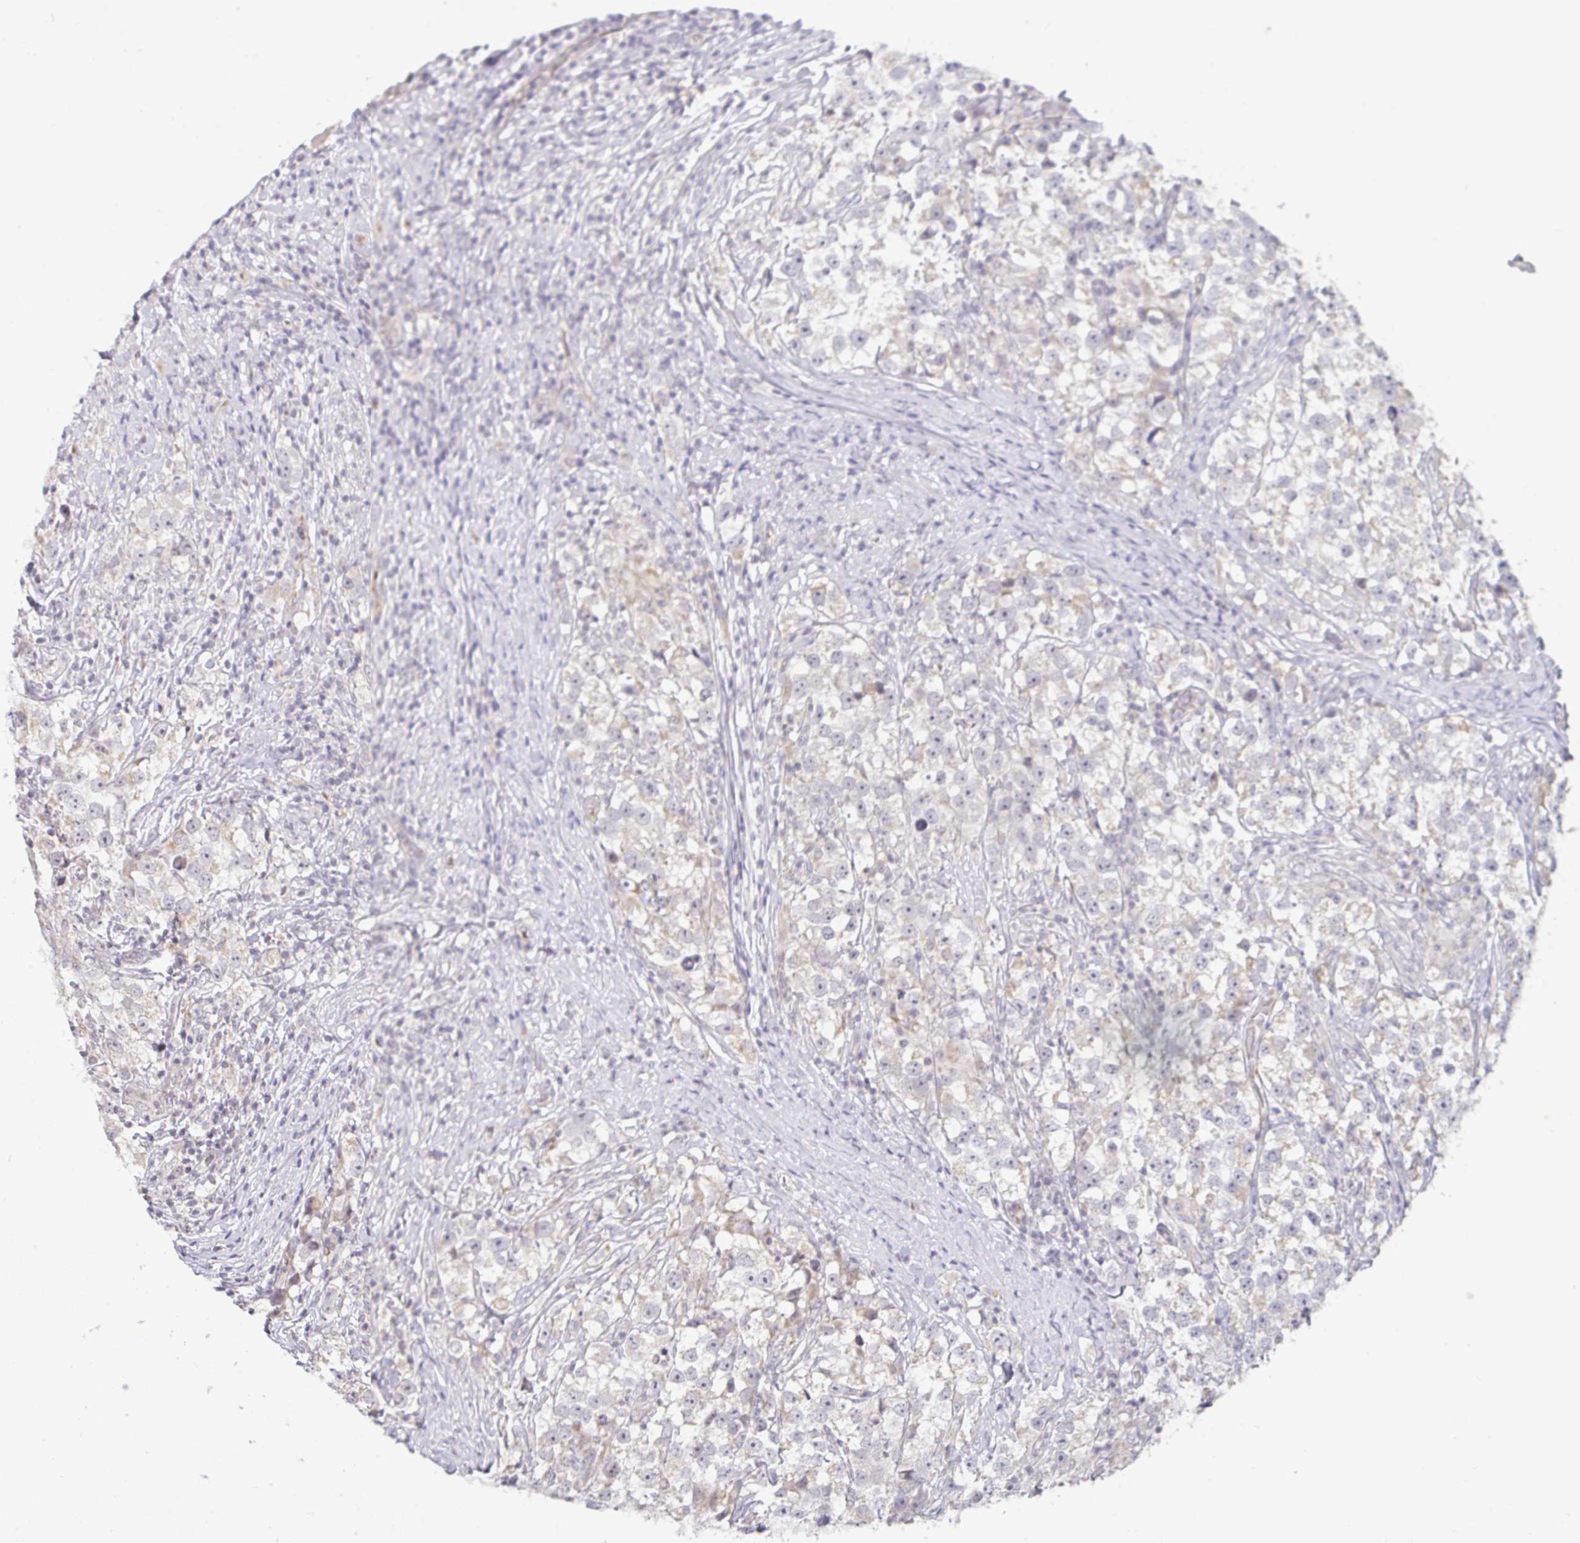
{"staining": {"intensity": "negative", "quantity": "none", "location": "none"}, "tissue": "testis cancer", "cell_type": "Tumor cells", "image_type": "cancer", "snomed": [{"axis": "morphology", "description": "Seminoma, NOS"}, {"axis": "topography", "description": "Testis"}], "caption": "DAB (3,3'-diaminobenzidine) immunohistochemical staining of testis cancer displays no significant staining in tumor cells.", "gene": "PLCD4", "patient": {"sex": "male", "age": 46}}